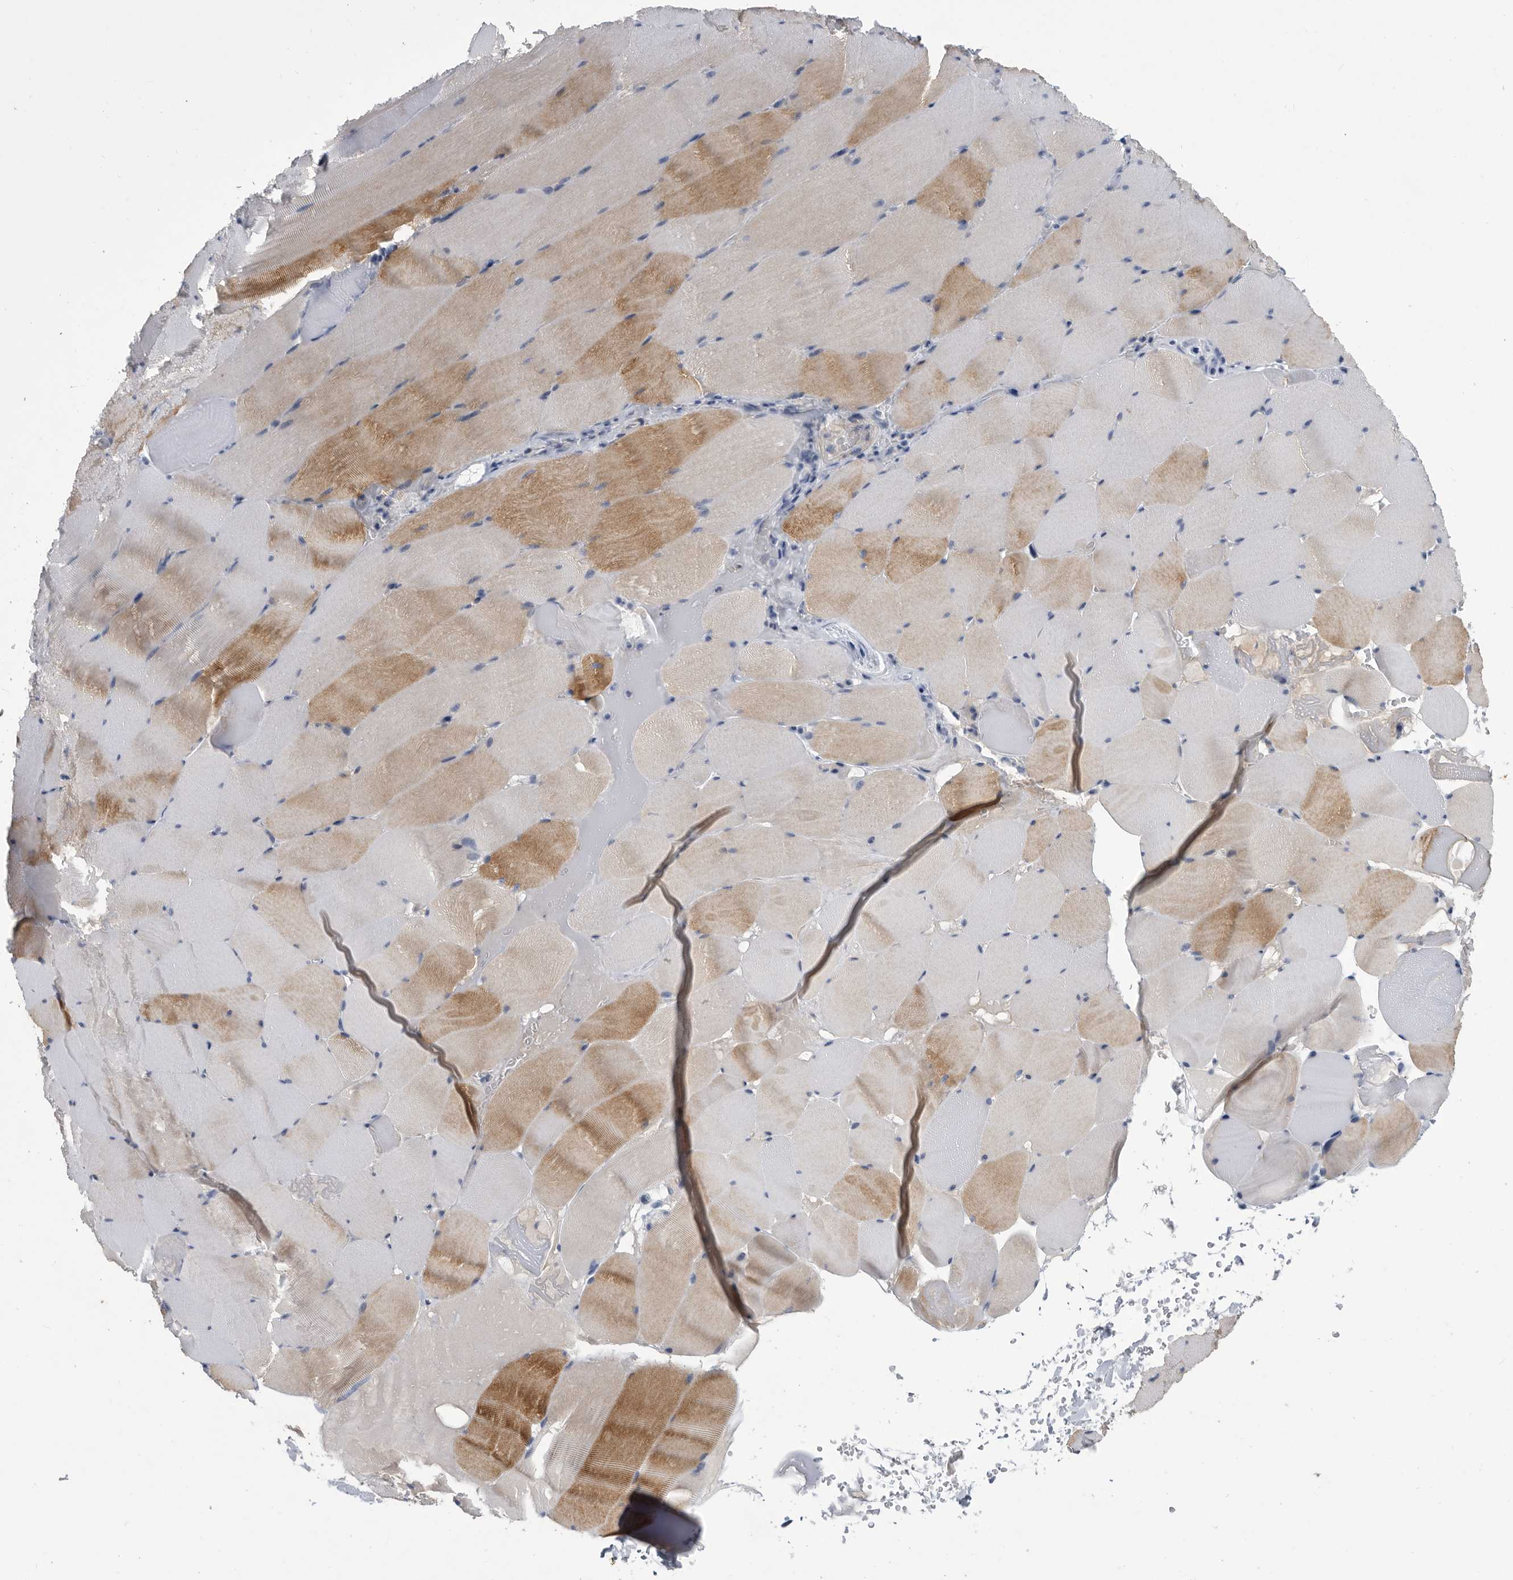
{"staining": {"intensity": "moderate", "quantity": "<25%", "location": "cytoplasmic/membranous"}, "tissue": "skeletal muscle", "cell_type": "Myocytes", "image_type": "normal", "snomed": [{"axis": "morphology", "description": "Normal tissue, NOS"}, {"axis": "topography", "description": "Skeletal muscle"}], "caption": "Unremarkable skeletal muscle shows moderate cytoplasmic/membranous expression in about <25% of myocytes, visualized by immunohistochemistry.", "gene": "BTBD6", "patient": {"sex": "male", "age": 62}}